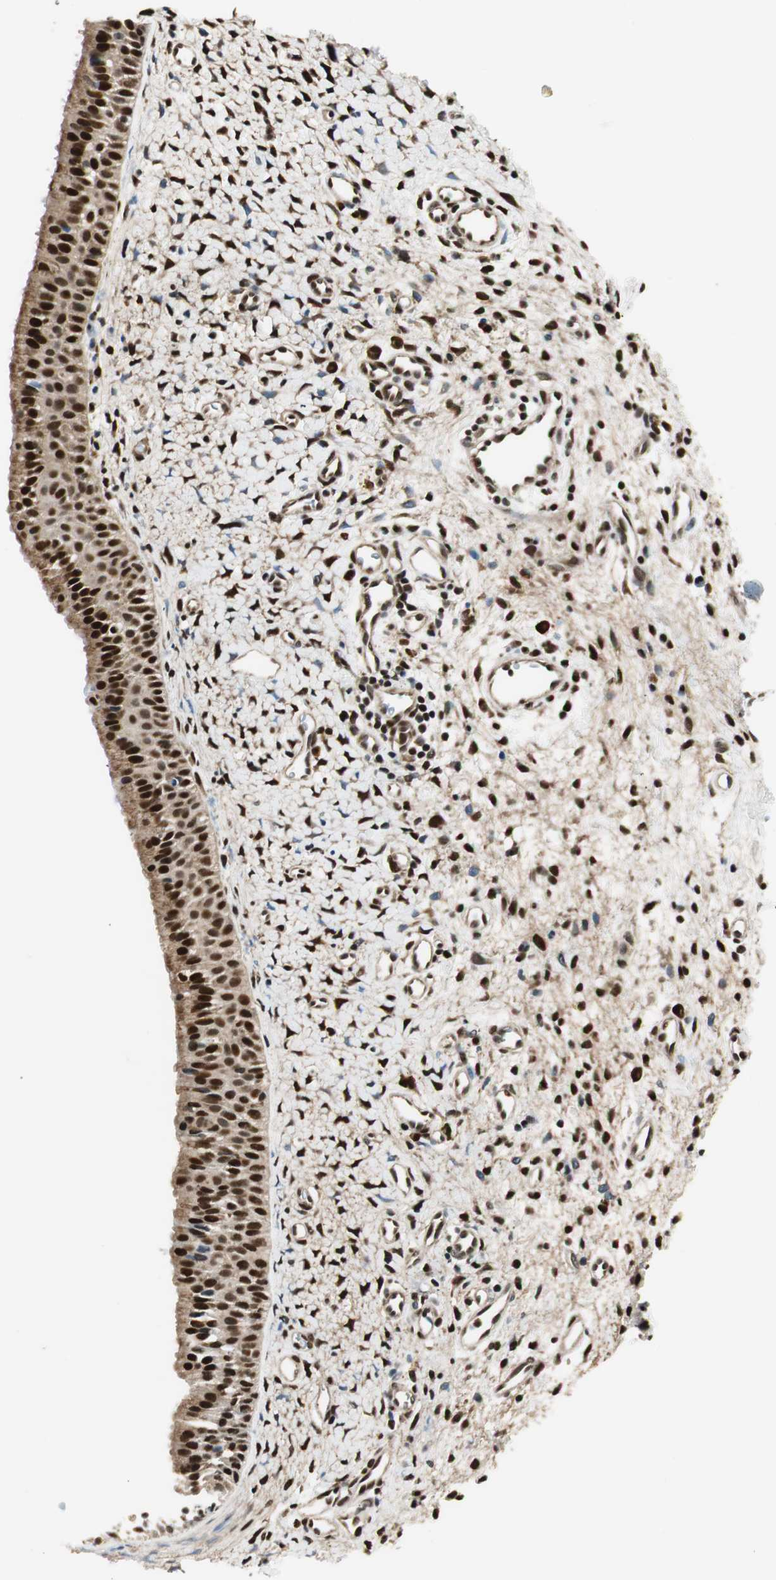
{"staining": {"intensity": "strong", "quantity": ">75%", "location": "nuclear"}, "tissue": "nasopharynx", "cell_type": "Respiratory epithelial cells", "image_type": "normal", "snomed": [{"axis": "morphology", "description": "Normal tissue, NOS"}, {"axis": "topography", "description": "Nasopharynx"}], "caption": "Immunohistochemistry (DAB) staining of normal human nasopharynx shows strong nuclear protein staining in about >75% of respiratory epithelial cells. (brown staining indicates protein expression, while blue staining denotes nuclei).", "gene": "RING1", "patient": {"sex": "male", "age": 22}}